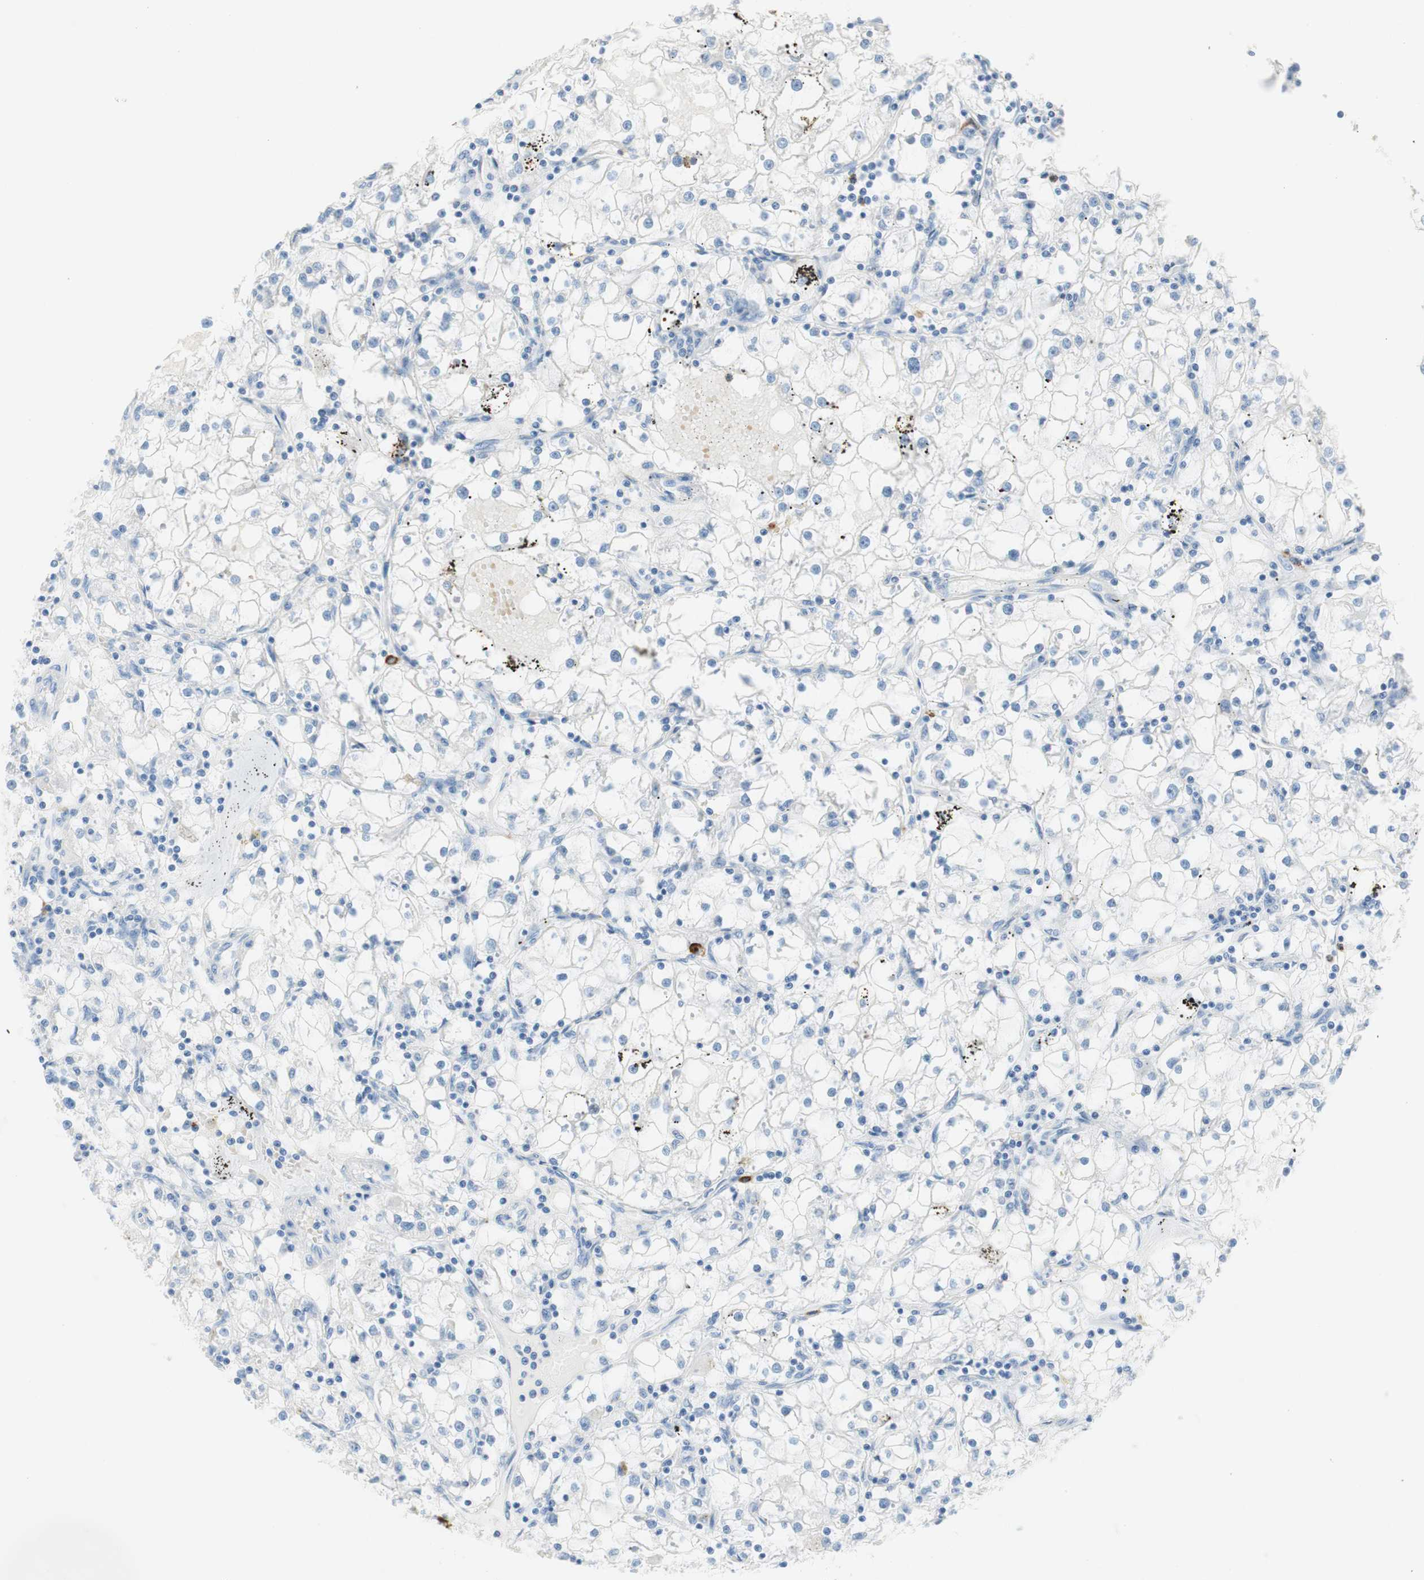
{"staining": {"intensity": "negative", "quantity": "none", "location": "none"}, "tissue": "renal cancer", "cell_type": "Tumor cells", "image_type": "cancer", "snomed": [{"axis": "morphology", "description": "Adenocarcinoma, NOS"}, {"axis": "topography", "description": "Kidney"}], "caption": "IHC histopathology image of renal cancer (adenocarcinoma) stained for a protein (brown), which exhibits no expression in tumor cells.", "gene": "CEACAM1", "patient": {"sex": "male", "age": 56}}